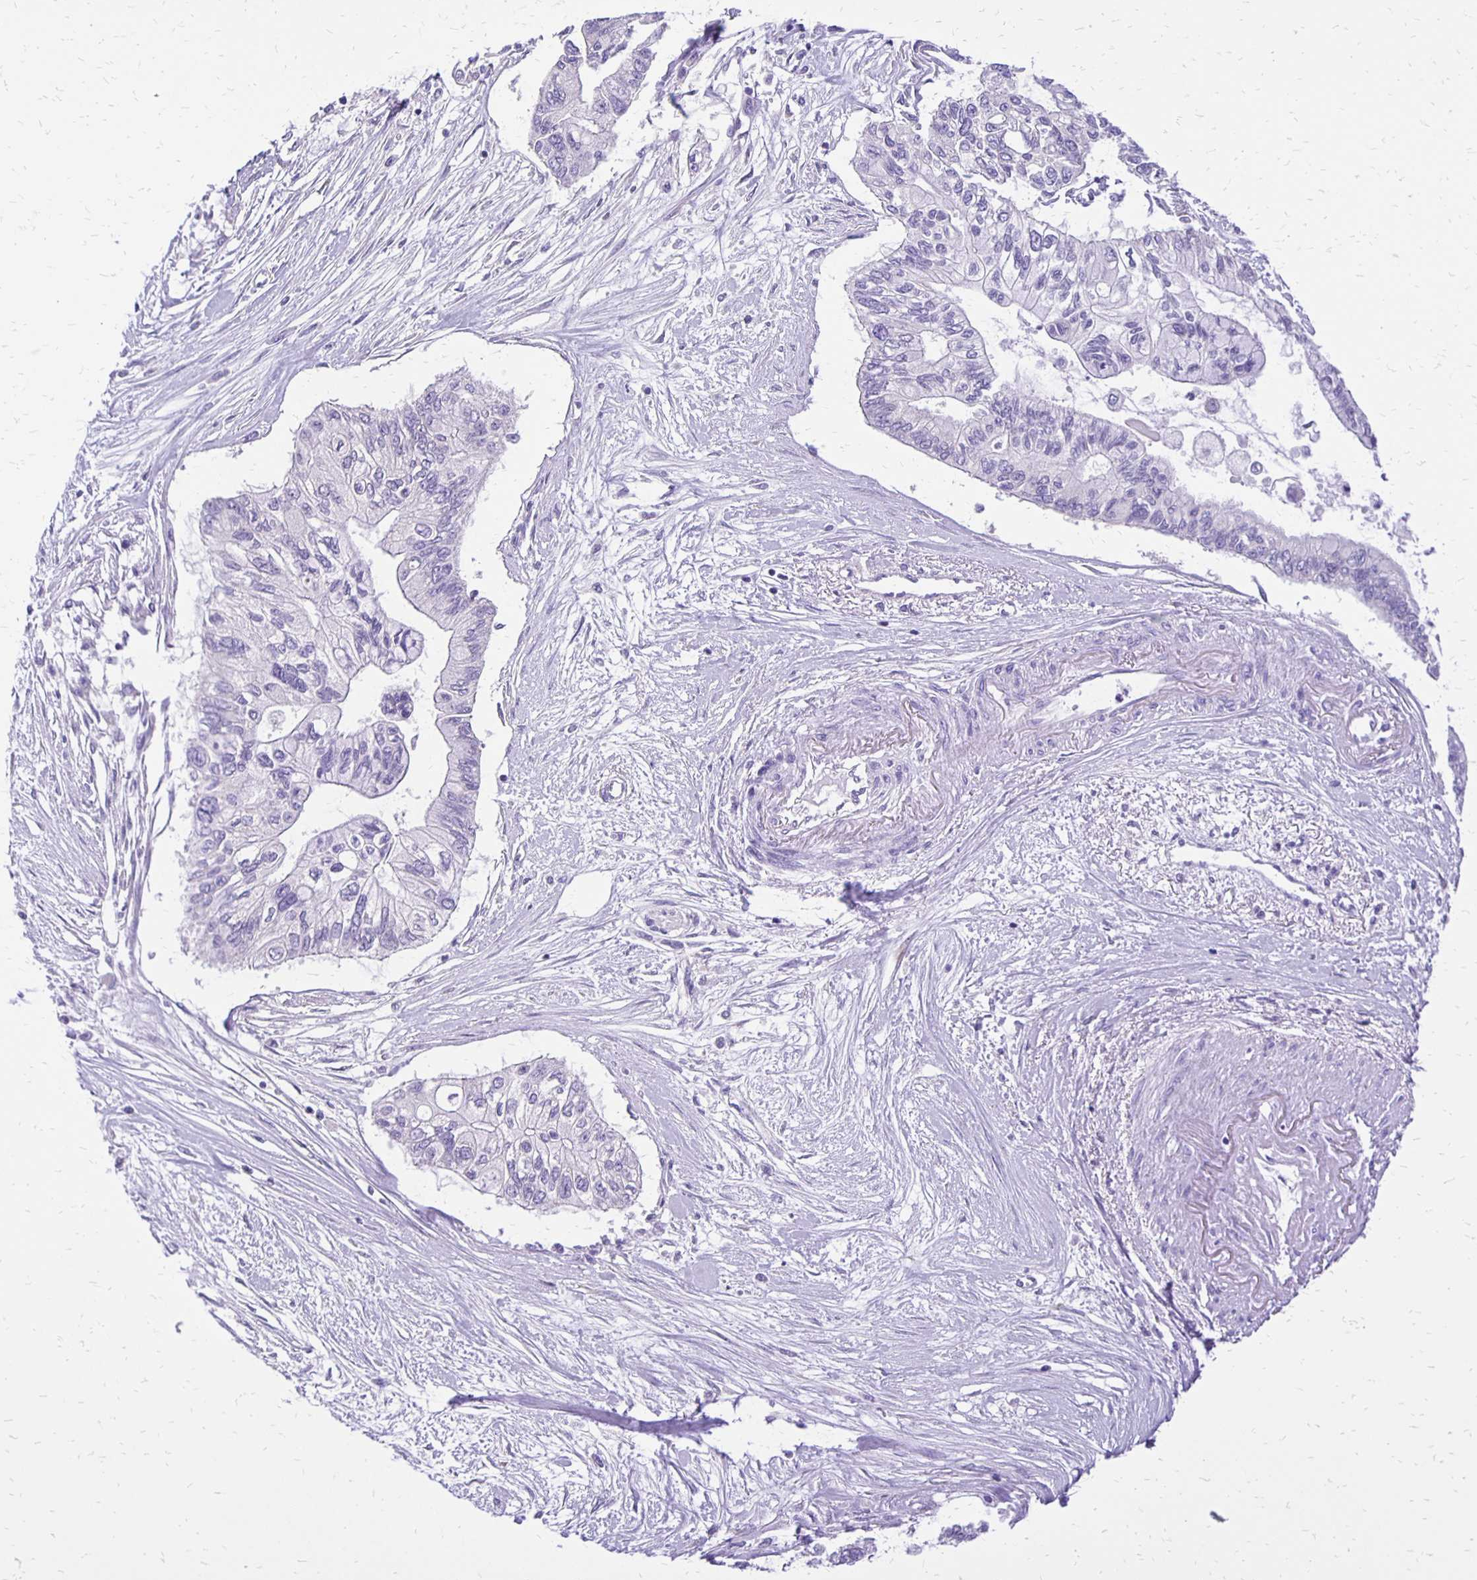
{"staining": {"intensity": "negative", "quantity": "none", "location": "none"}, "tissue": "pancreatic cancer", "cell_type": "Tumor cells", "image_type": "cancer", "snomed": [{"axis": "morphology", "description": "Adenocarcinoma, NOS"}, {"axis": "topography", "description": "Pancreas"}], "caption": "Tumor cells are negative for brown protein staining in pancreatic cancer (adenocarcinoma). (DAB (3,3'-diaminobenzidine) immunohistochemistry with hematoxylin counter stain).", "gene": "ANKRD45", "patient": {"sex": "female", "age": 77}}